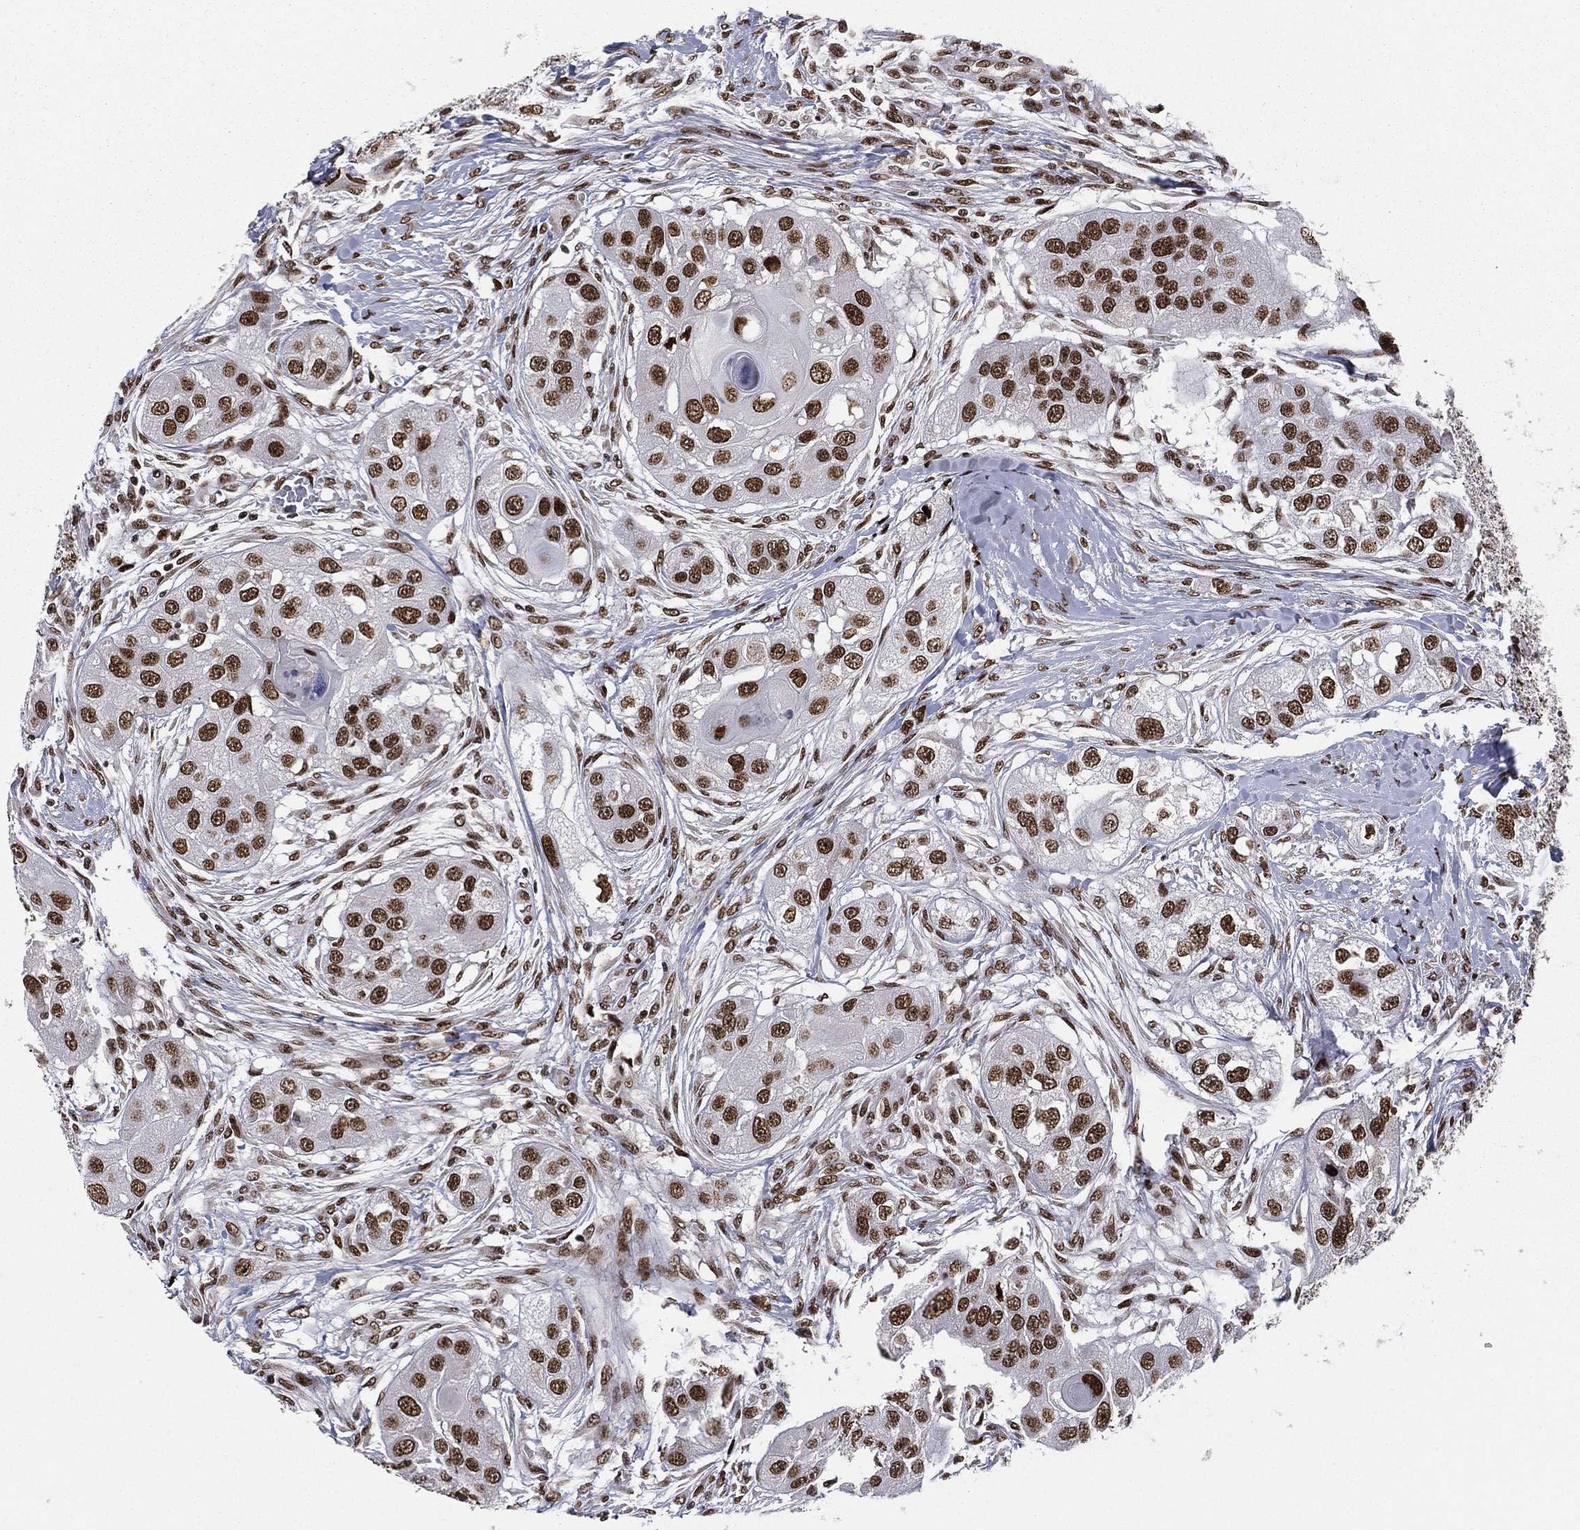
{"staining": {"intensity": "strong", "quantity": ">75%", "location": "nuclear"}, "tissue": "head and neck cancer", "cell_type": "Tumor cells", "image_type": "cancer", "snomed": [{"axis": "morphology", "description": "Normal tissue, NOS"}, {"axis": "morphology", "description": "Squamous cell carcinoma, NOS"}, {"axis": "topography", "description": "Skeletal muscle"}, {"axis": "topography", "description": "Head-Neck"}], "caption": "Immunohistochemistry (IHC) (DAB (3,3'-diaminobenzidine)) staining of human head and neck cancer shows strong nuclear protein positivity in about >75% of tumor cells. (DAB (3,3'-diaminobenzidine) = brown stain, brightfield microscopy at high magnification).", "gene": "RTF1", "patient": {"sex": "male", "age": 51}}